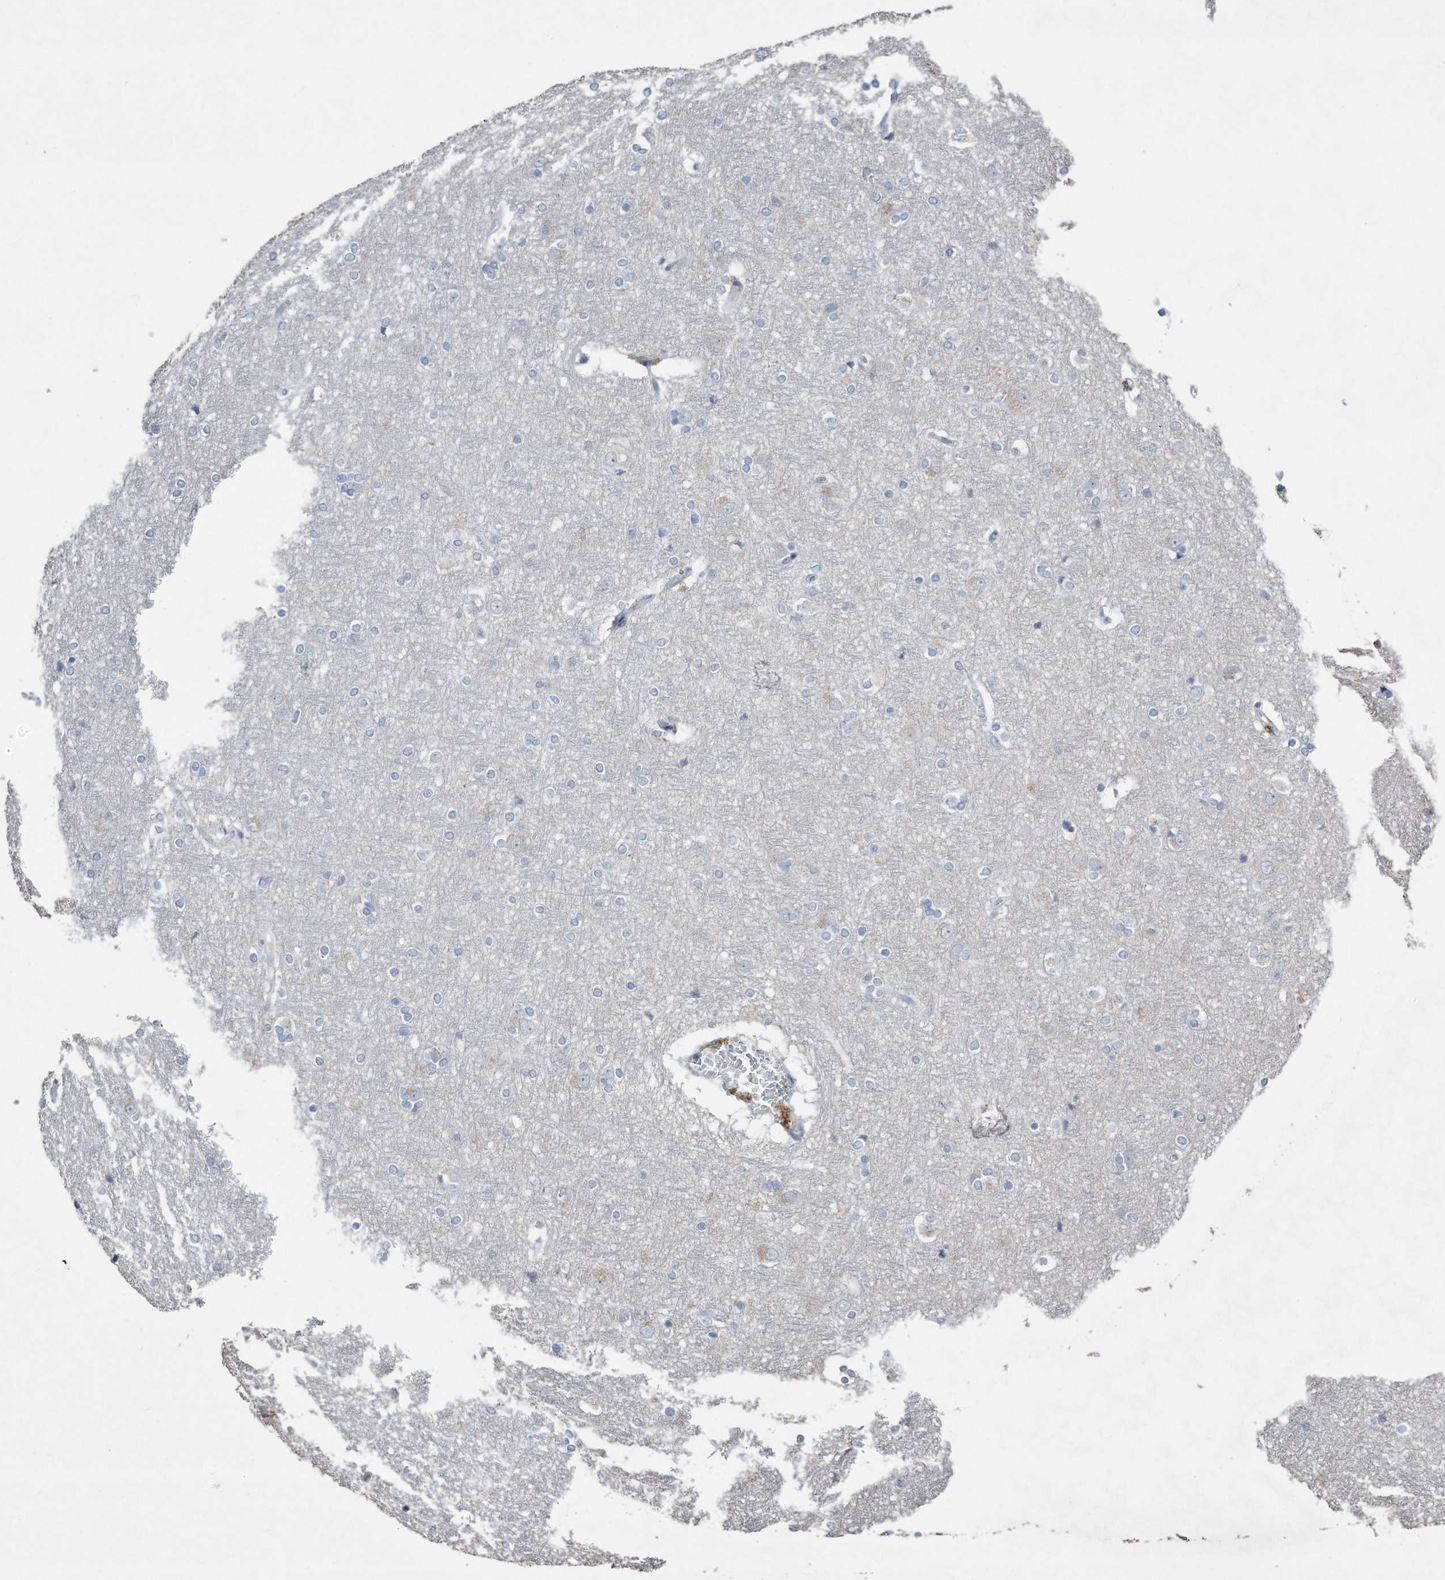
{"staining": {"intensity": "negative", "quantity": "none", "location": "none"}, "tissue": "cerebral cortex", "cell_type": "Endothelial cells", "image_type": "normal", "snomed": [{"axis": "morphology", "description": "Normal tissue, NOS"}, {"axis": "topography", "description": "Cerebral cortex"}], "caption": "High power microscopy photomicrograph of an immunohistochemistry photomicrograph of normal cerebral cortex, revealing no significant expression in endothelial cells.", "gene": "ZNF772", "patient": {"sex": "male", "age": 54}}